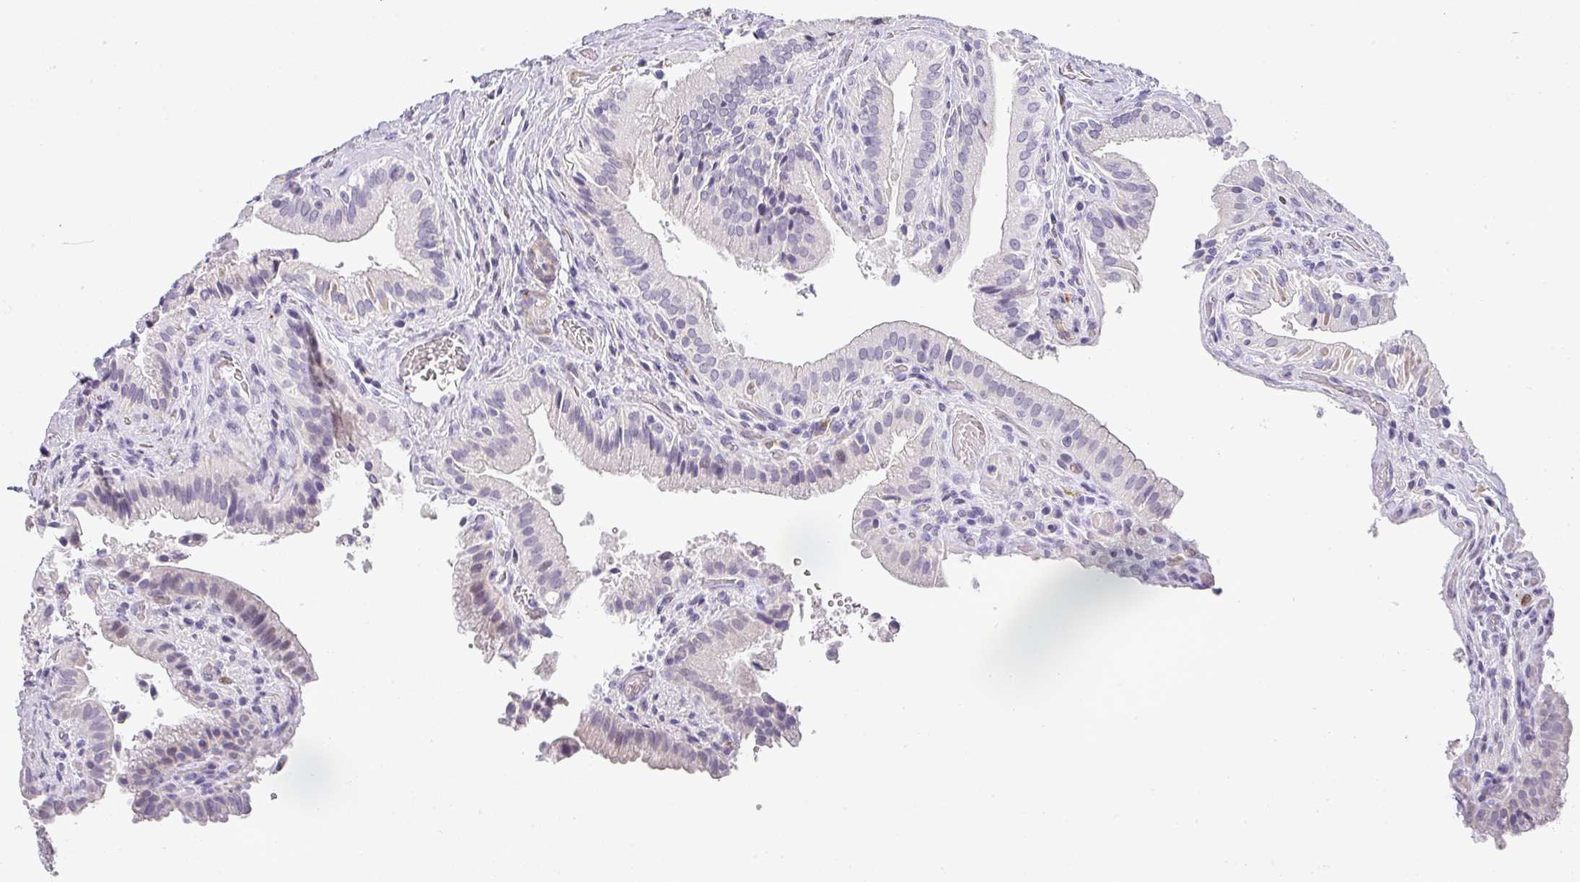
{"staining": {"intensity": "negative", "quantity": "none", "location": "none"}, "tissue": "gallbladder", "cell_type": "Glandular cells", "image_type": "normal", "snomed": [{"axis": "morphology", "description": "Normal tissue, NOS"}, {"axis": "topography", "description": "Gallbladder"}], "caption": "Glandular cells show no significant protein expression in benign gallbladder. The staining is performed using DAB (3,3'-diaminobenzidine) brown chromogen with nuclei counter-stained in using hematoxylin.", "gene": "BTLA", "patient": {"sex": "male", "age": 24}}